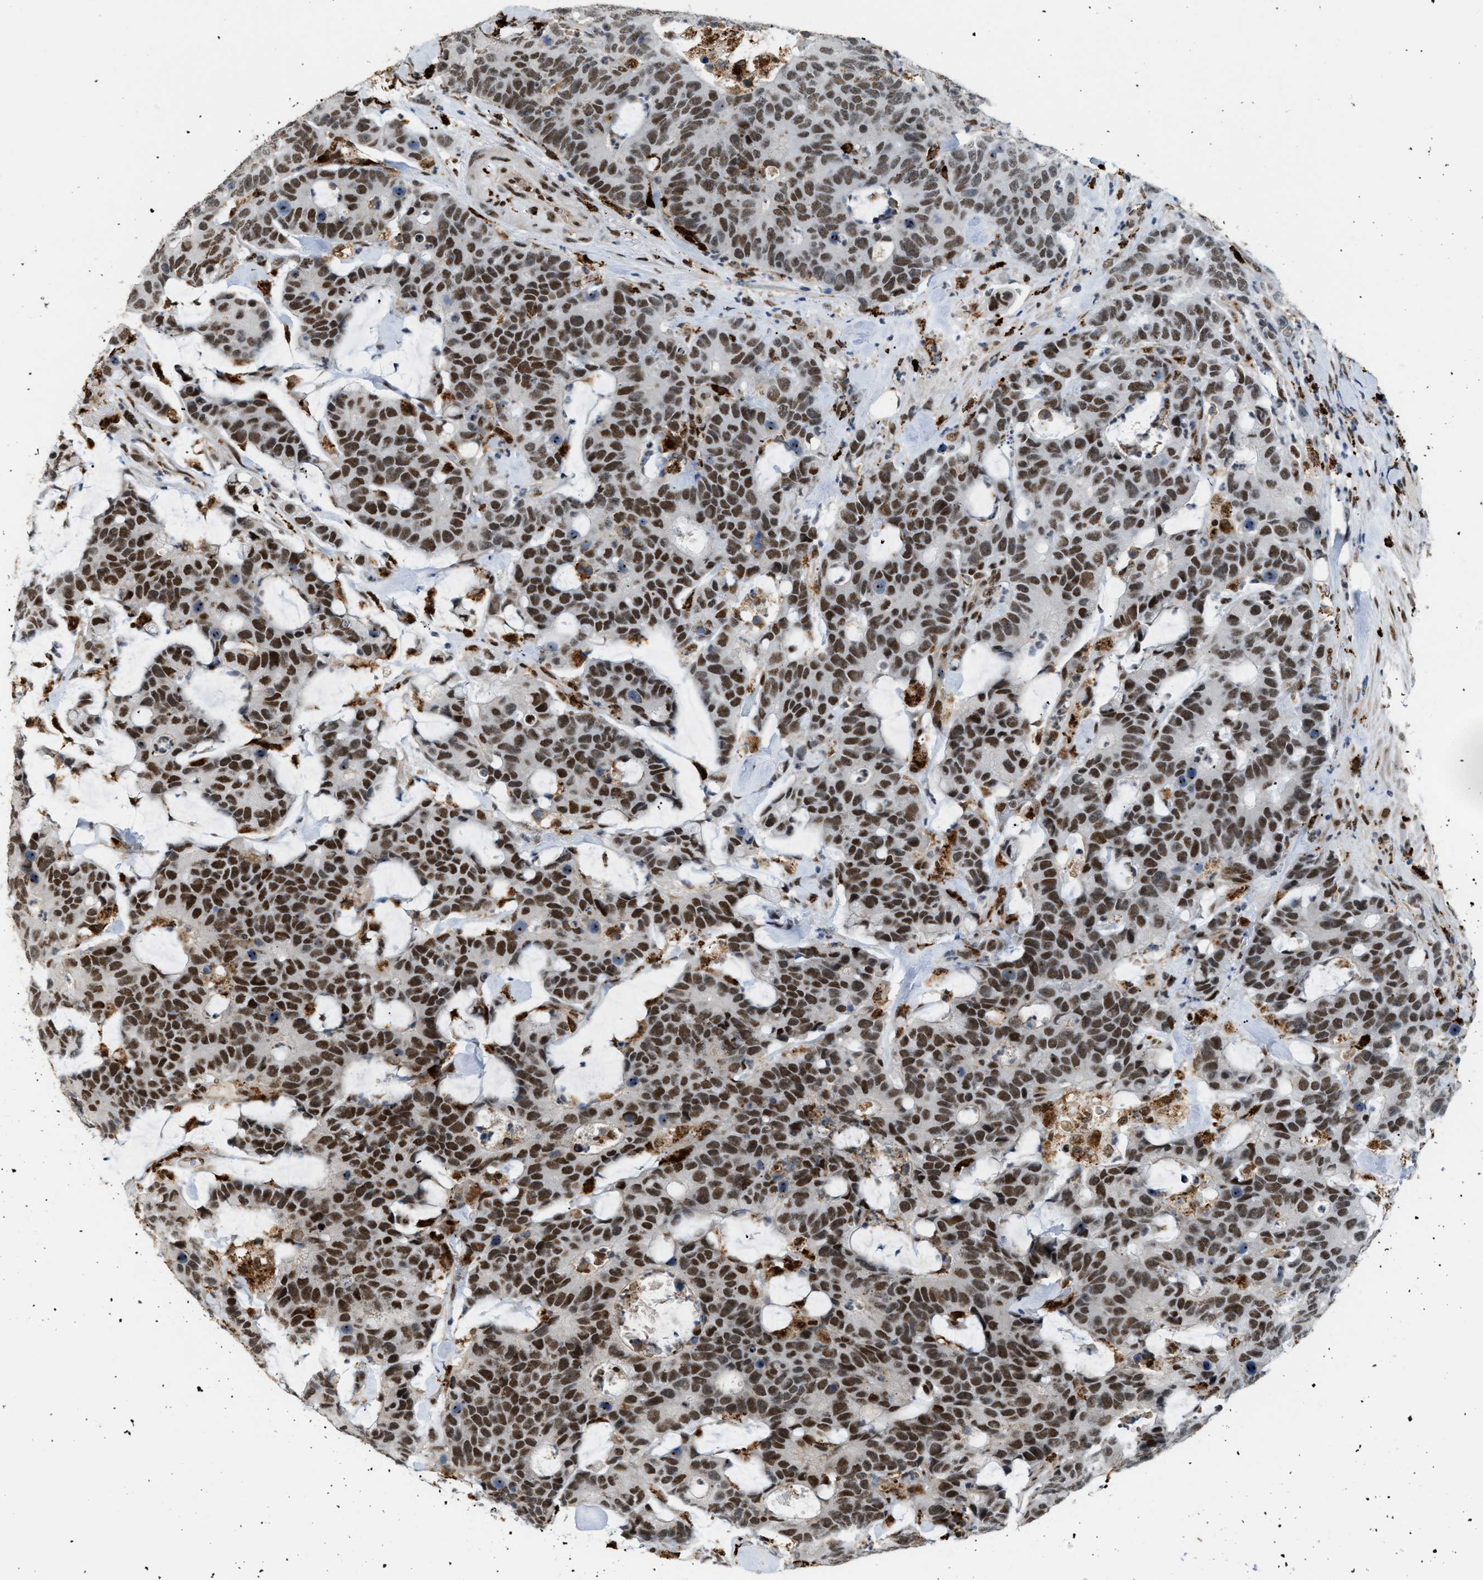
{"staining": {"intensity": "moderate", "quantity": ">75%", "location": "nuclear"}, "tissue": "colorectal cancer", "cell_type": "Tumor cells", "image_type": "cancer", "snomed": [{"axis": "morphology", "description": "Adenocarcinoma, NOS"}, {"axis": "topography", "description": "Colon"}], "caption": "Protein expression analysis of human adenocarcinoma (colorectal) reveals moderate nuclear expression in approximately >75% of tumor cells.", "gene": "NUMA1", "patient": {"sex": "female", "age": 86}}